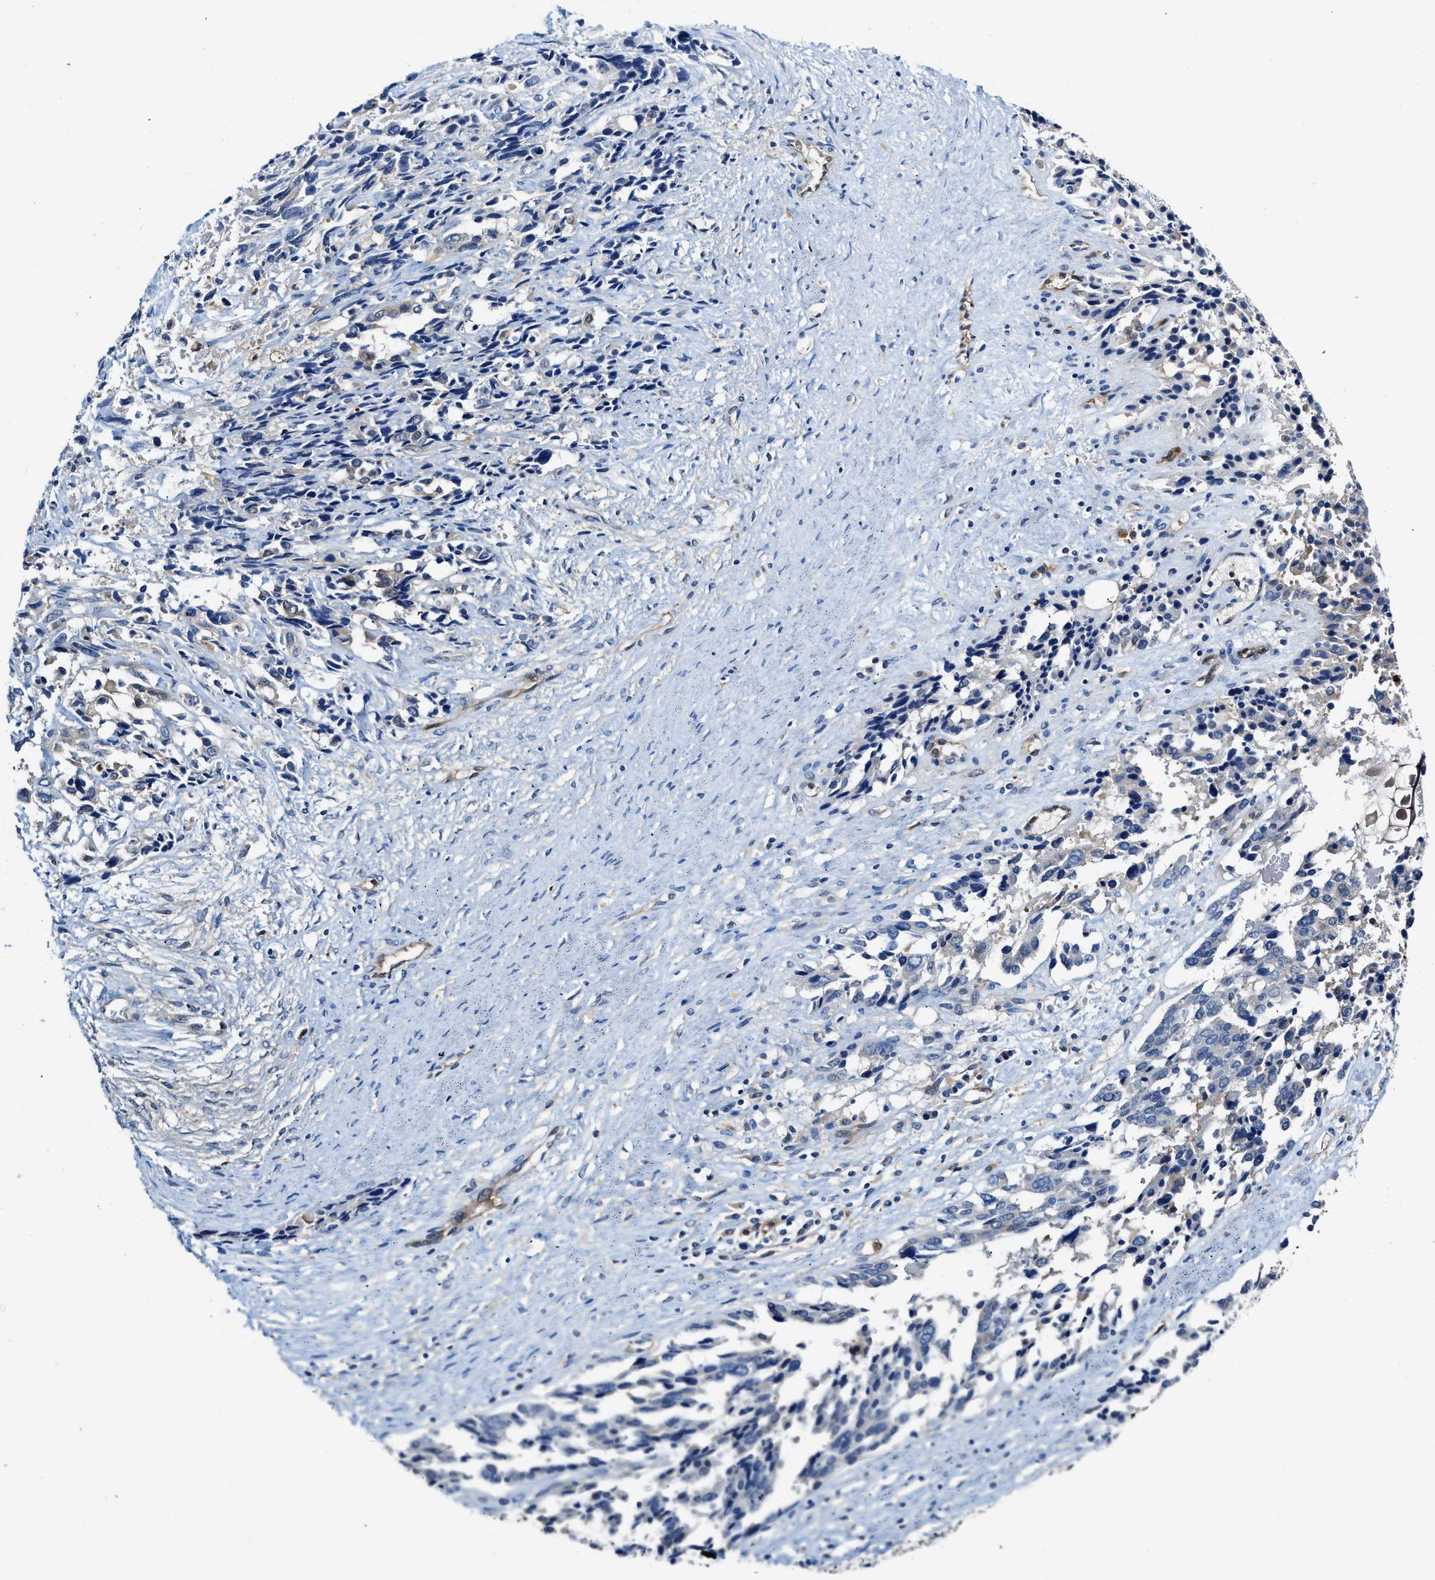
{"staining": {"intensity": "negative", "quantity": "none", "location": "none"}, "tissue": "ovarian cancer", "cell_type": "Tumor cells", "image_type": "cancer", "snomed": [{"axis": "morphology", "description": "Cystadenocarcinoma, serous, NOS"}, {"axis": "topography", "description": "Ovary"}], "caption": "This is an immunohistochemistry (IHC) histopathology image of ovarian serous cystadenocarcinoma. There is no expression in tumor cells.", "gene": "LTA4H", "patient": {"sex": "female", "age": 44}}